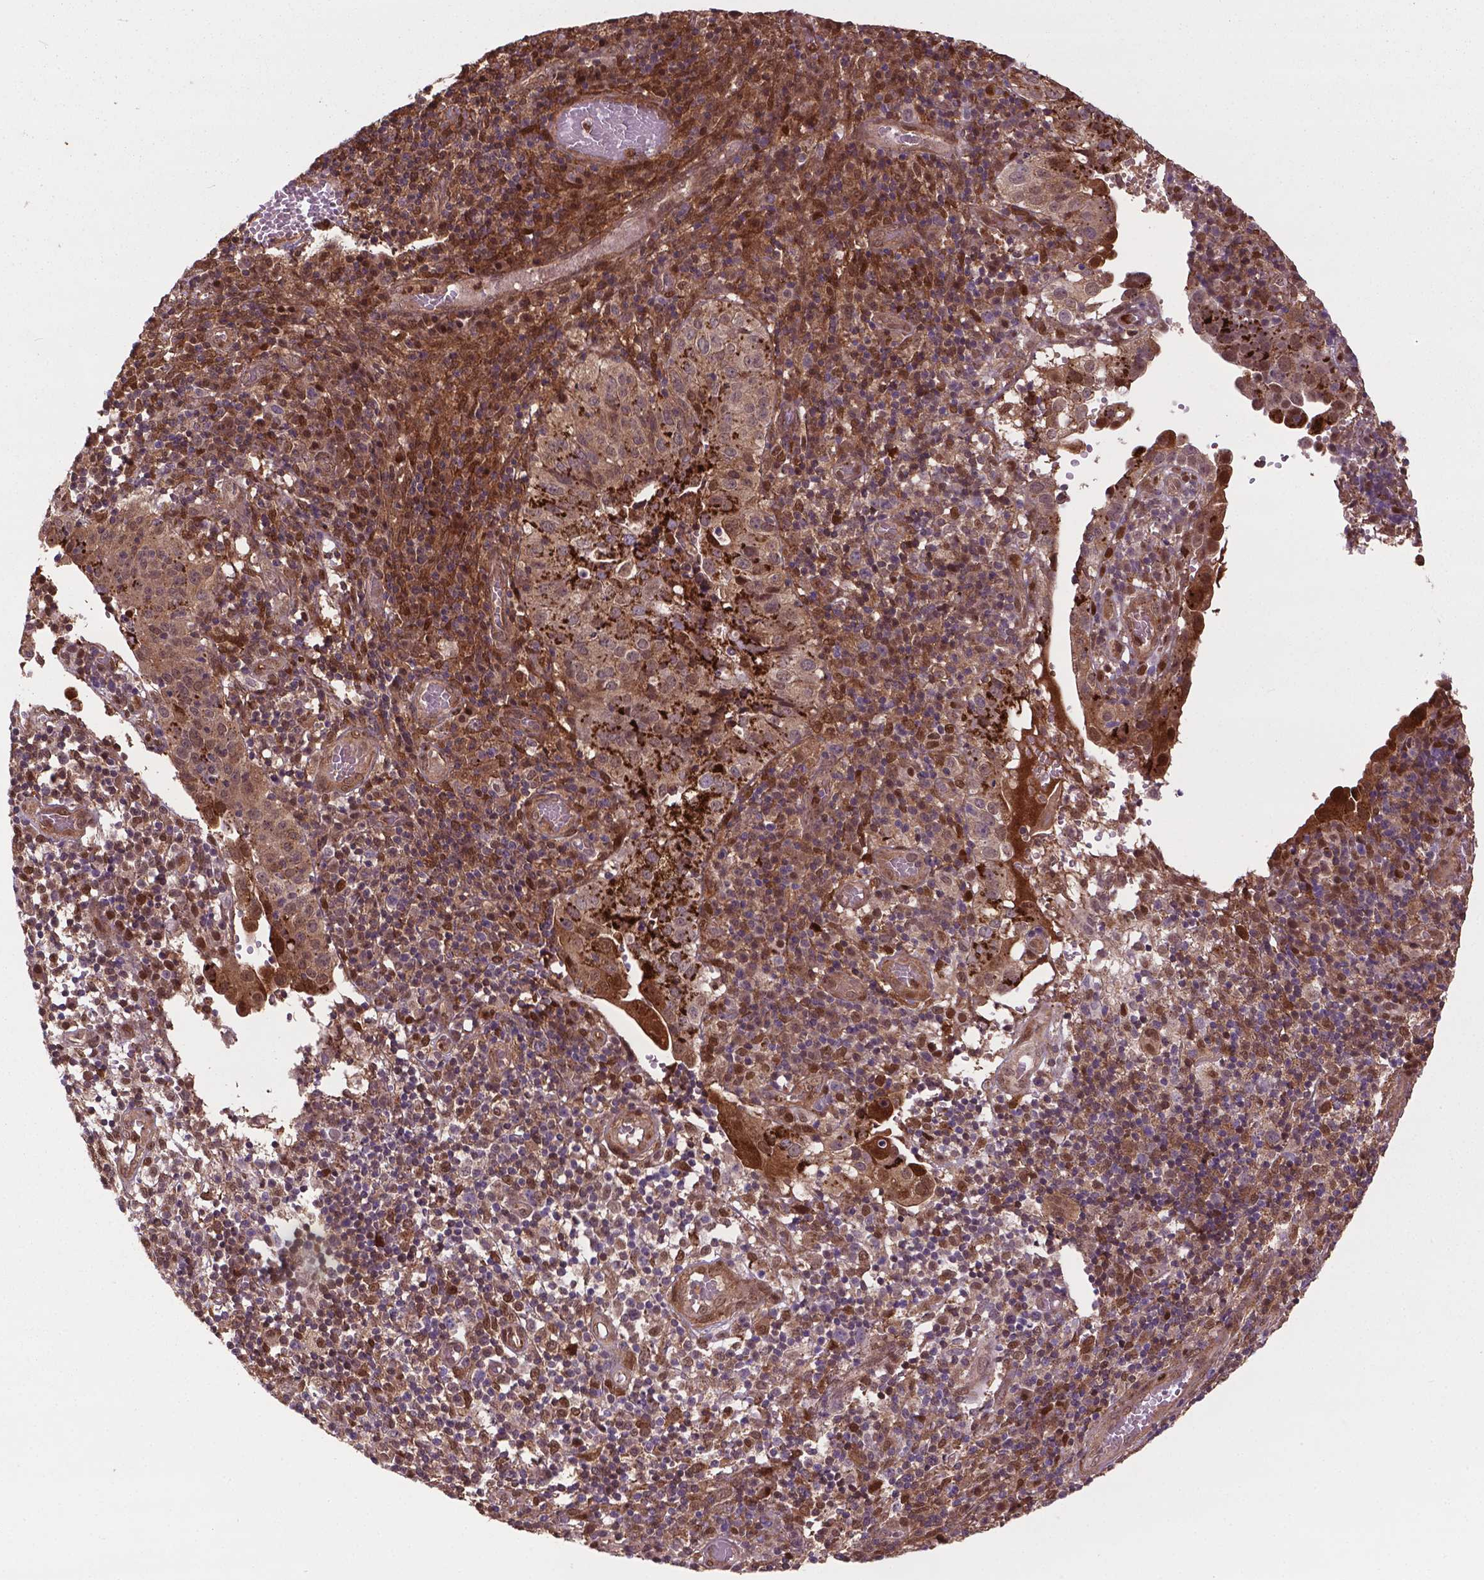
{"staining": {"intensity": "weak", "quantity": ">75%", "location": "cytoplasmic/membranous,nuclear"}, "tissue": "cervical cancer", "cell_type": "Tumor cells", "image_type": "cancer", "snomed": [{"axis": "morphology", "description": "Squamous cell carcinoma, NOS"}, {"axis": "topography", "description": "Cervix"}], "caption": "A photomicrograph of cervical cancer stained for a protein shows weak cytoplasmic/membranous and nuclear brown staining in tumor cells.", "gene": "PLIN3", "patient": {"sex": "female", "age": 39}}